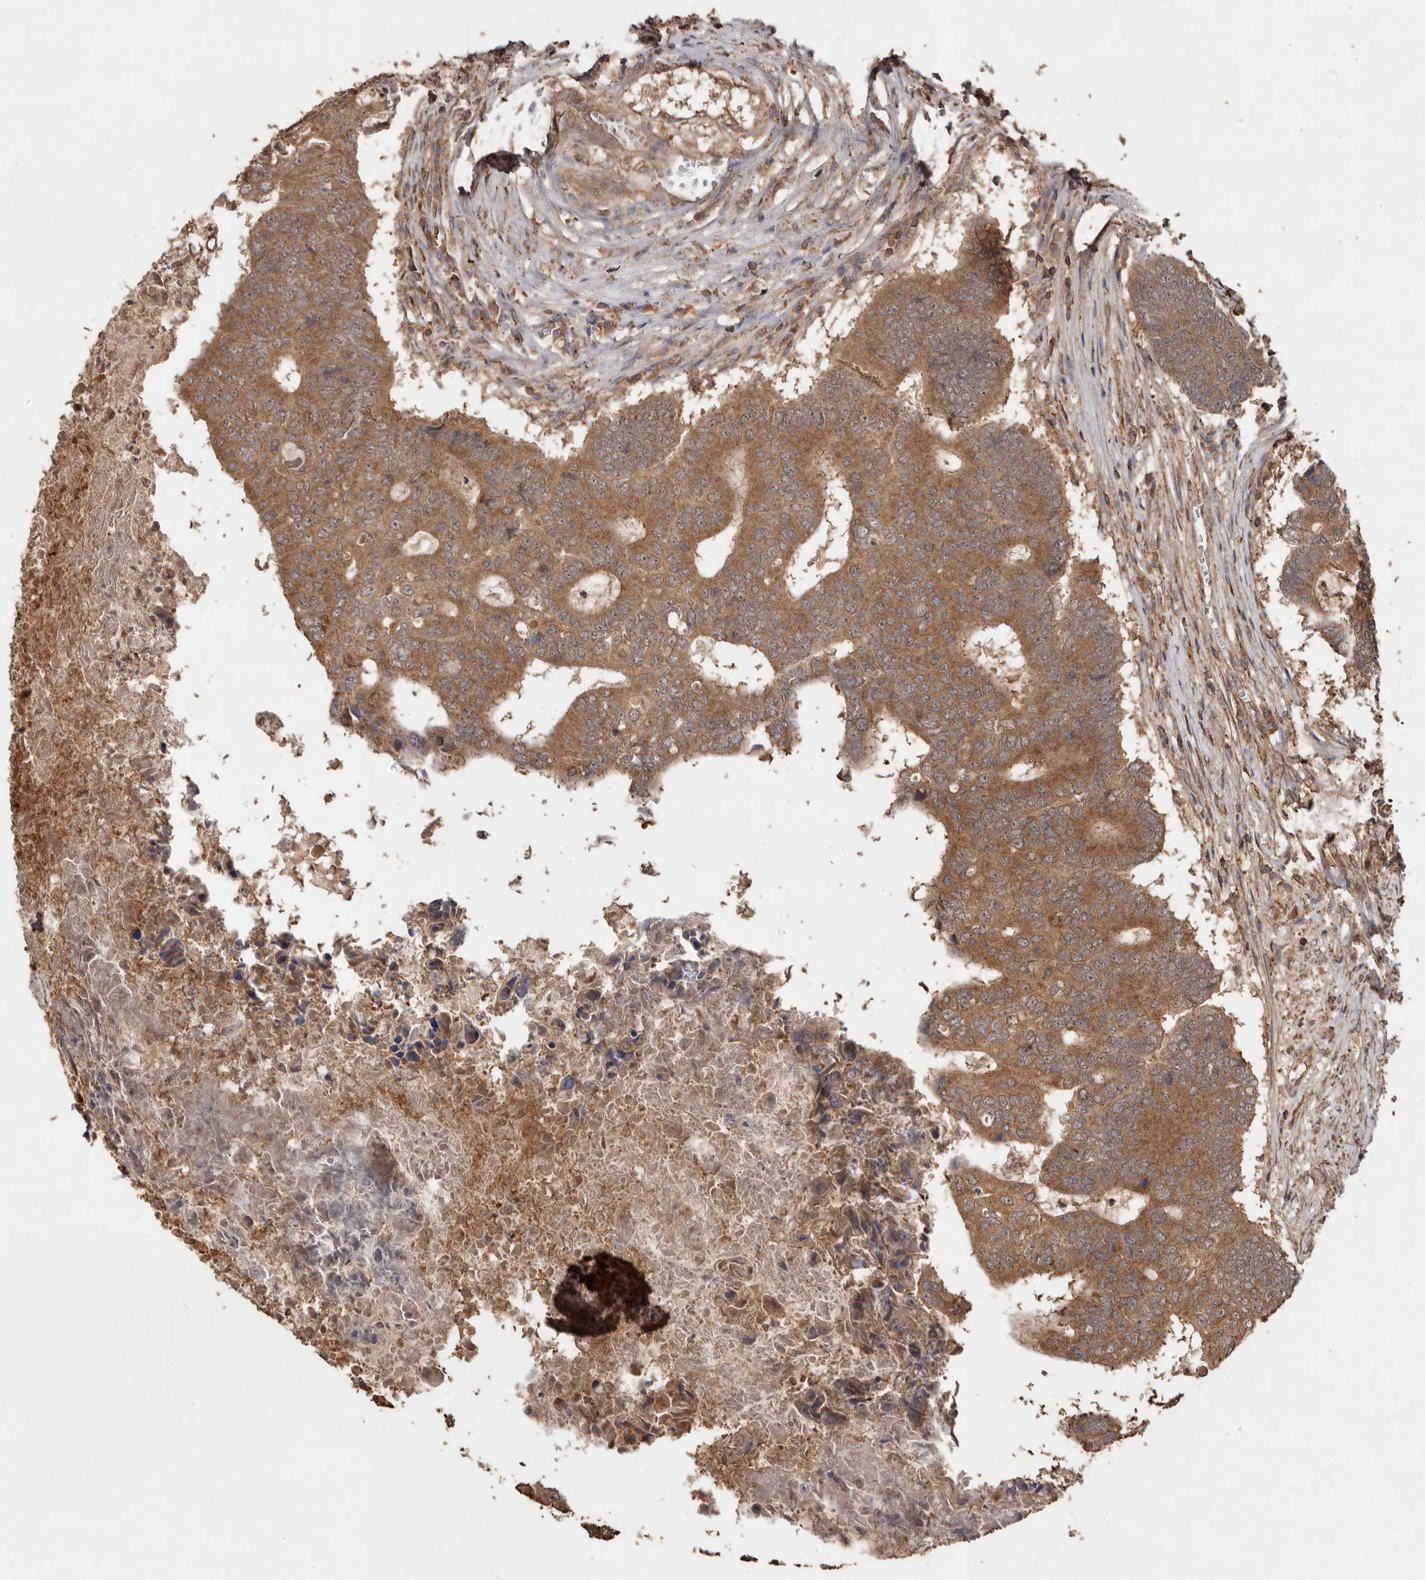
{"staining": {"intensity": "moderate", "quantity": ">75%", "location": "cytoplasmic/membranous"}, "tissue": "colorectal cancer", "cell_type": "Tumor cells", "image_type": "cancer", "snomed": [{"axis": "morphology", "description": "Adenocarcinoma, NOS"}, {"axis": "topography", "description": "Colon"}], "caption": "Immunohistochemical staining of human colorectal cancer (adenocarcinoma) demonstrates medium levels of moderate cytoplasmic/membranous protein positivity in about >75% of tumor cells.", "gene": "RWDD1", "patient": {"sex": "male", "age": 87}}